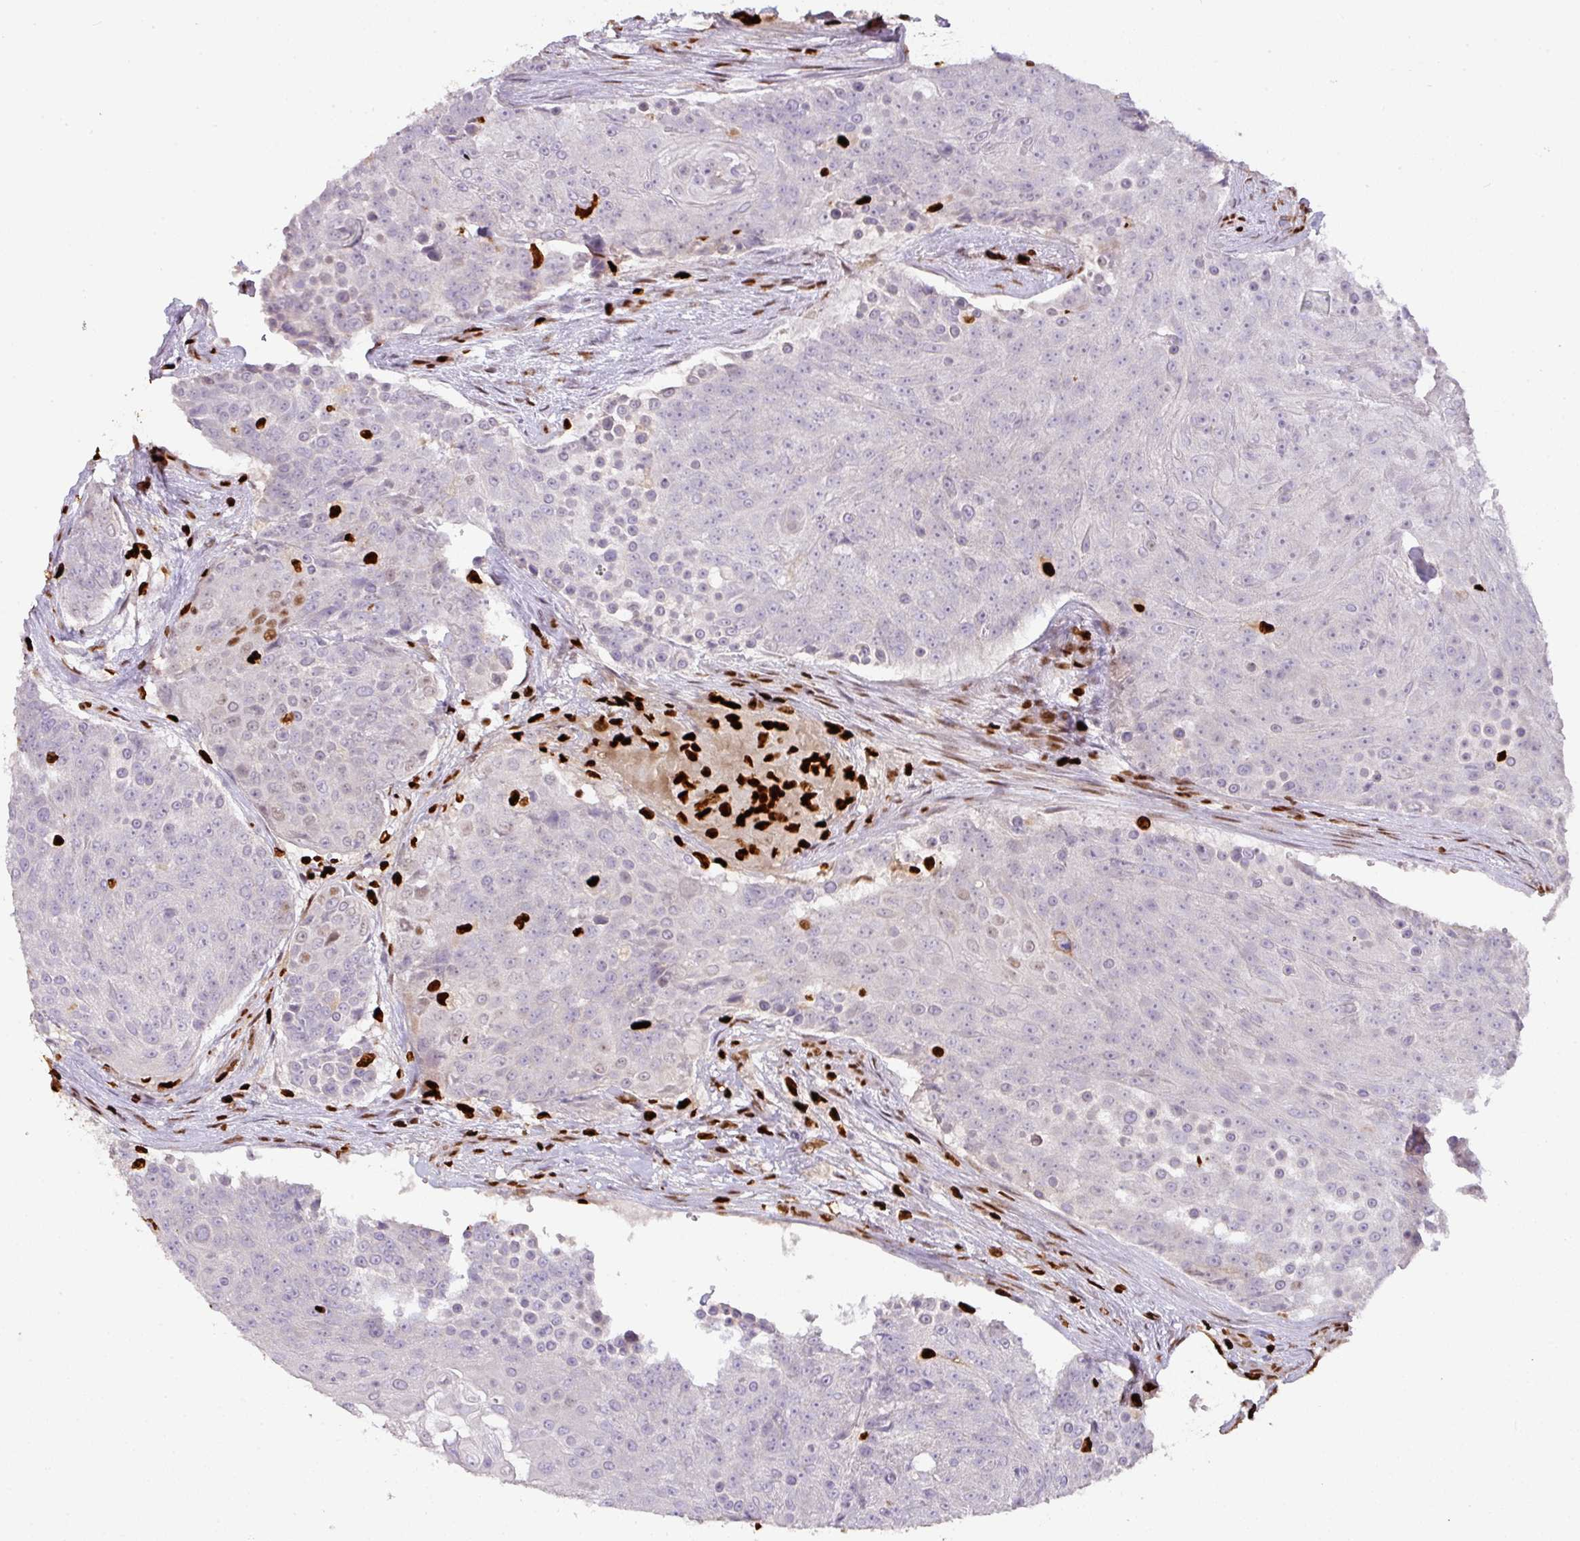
{"staining": {"intensity": "negative", "quantity": "none", "location": "none"}, "tissue": "urothelial cancer", "cell_type": "Tumor cells", "image_type": "cancer", "snomed": [{"axis": "morphology", "description": "Urothelial carcinoma, High grade"}, {"axis": "topography", "description": "Urinary bladder"}], "caption": "This image is of urothelial cancer stained with IHC to label a protein in brown with the nuclei are counter-stained blue. There is no staining in tumor cells.", "gene": "SAMHD1", "patient": {"sex": "female", "age": 63}}